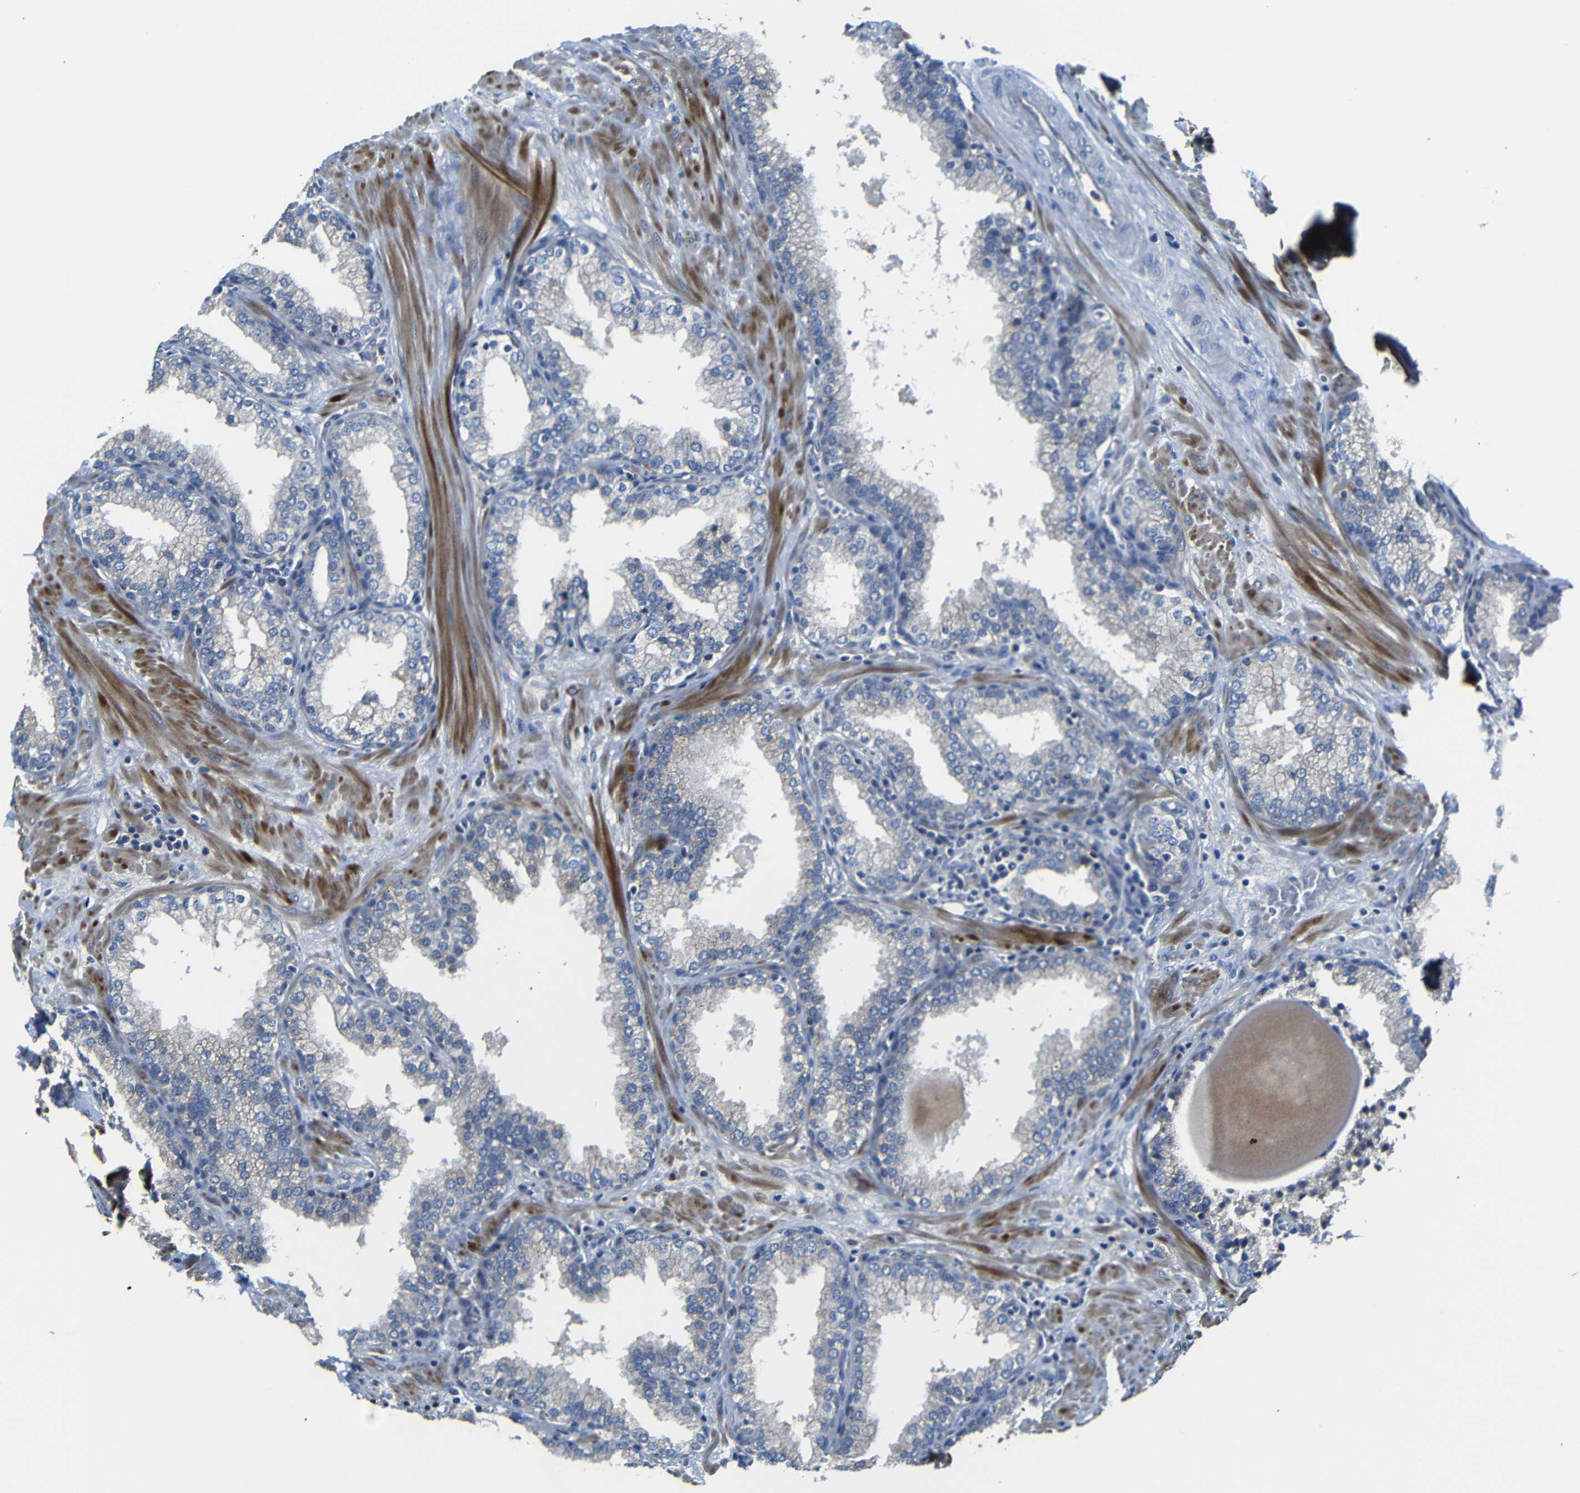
{"staining": {"intensity": "moderate", "quantity": "<25%", "location": "cytoplasmic/membranous"}, "tissue": "prostate", "cell_type": "Glandular cells", "image_type": "normal", "snomed": [{"axis": "morphology", "description": "Normal tissue, NOS"}, {"axis": "topography", "description": "Prostate"}], "caption": "Moderate cytoplasmic/membranous positivity for a protein is seen in approximately <25% of glandular cells of normal prostate using IHC.", "gene": "AFDN", "patient": {"sex": "male", "age": 51}}